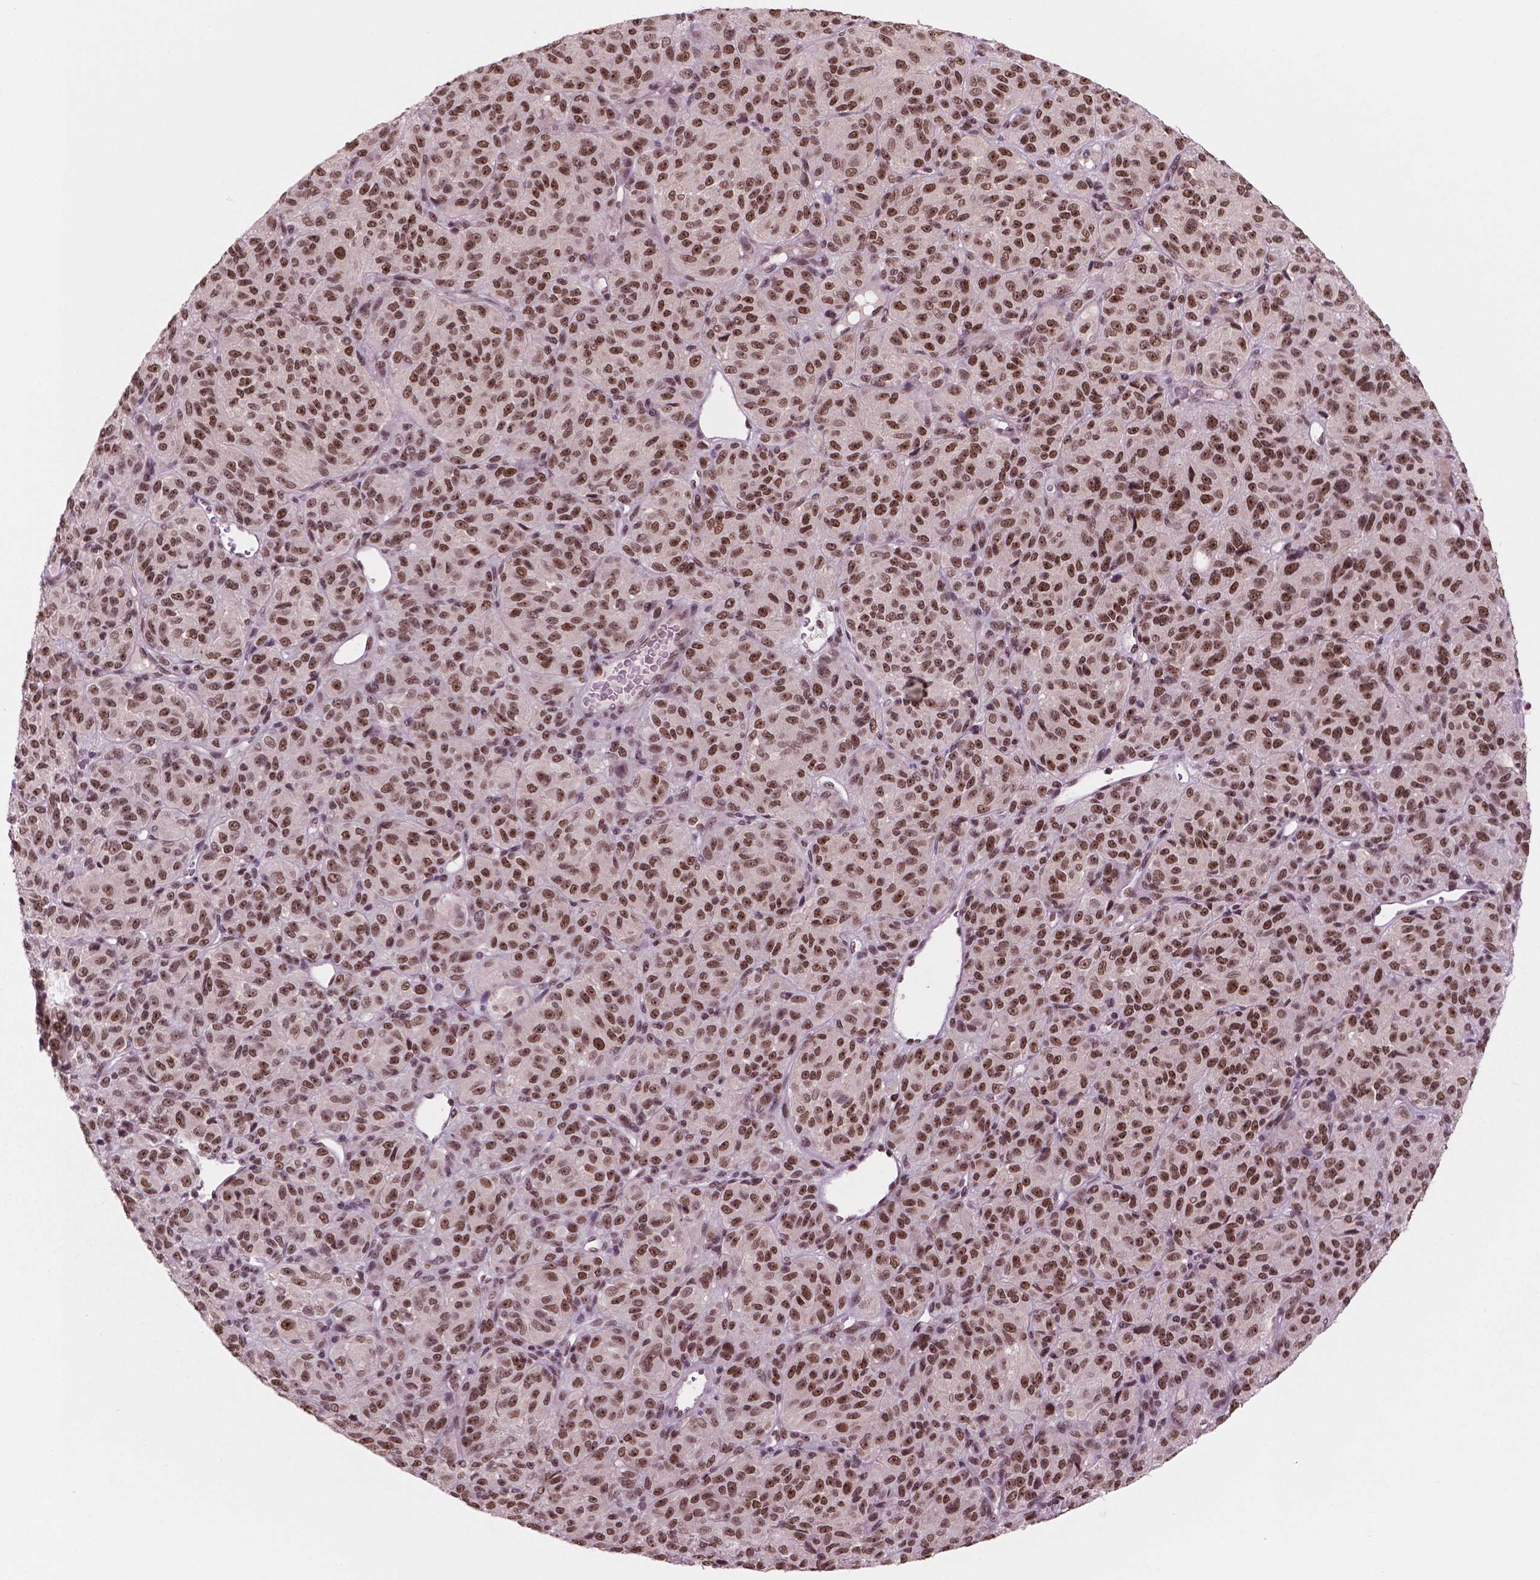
{"staining": {"intensity": "strong", "quantity": ">75%", "location": "nuclear"}, "tissue": "melanoma", "cell_type": "Tumor cells", "image_type": "cancer", "snomed": [{"axis": "morphology", "description": "Malignant melanoma, Metastatic site"}, {"axis": "topography", "description": "Brain"}], "caption": "A high-resolution photomicrograph shows immunohistochemistry (IHC) staining of melanoma, which shows strong nuclear positivity in approximately >75% of tumor cells.", "gene": "POLR2E", "patient": {"sex": "female", "age": 56}}